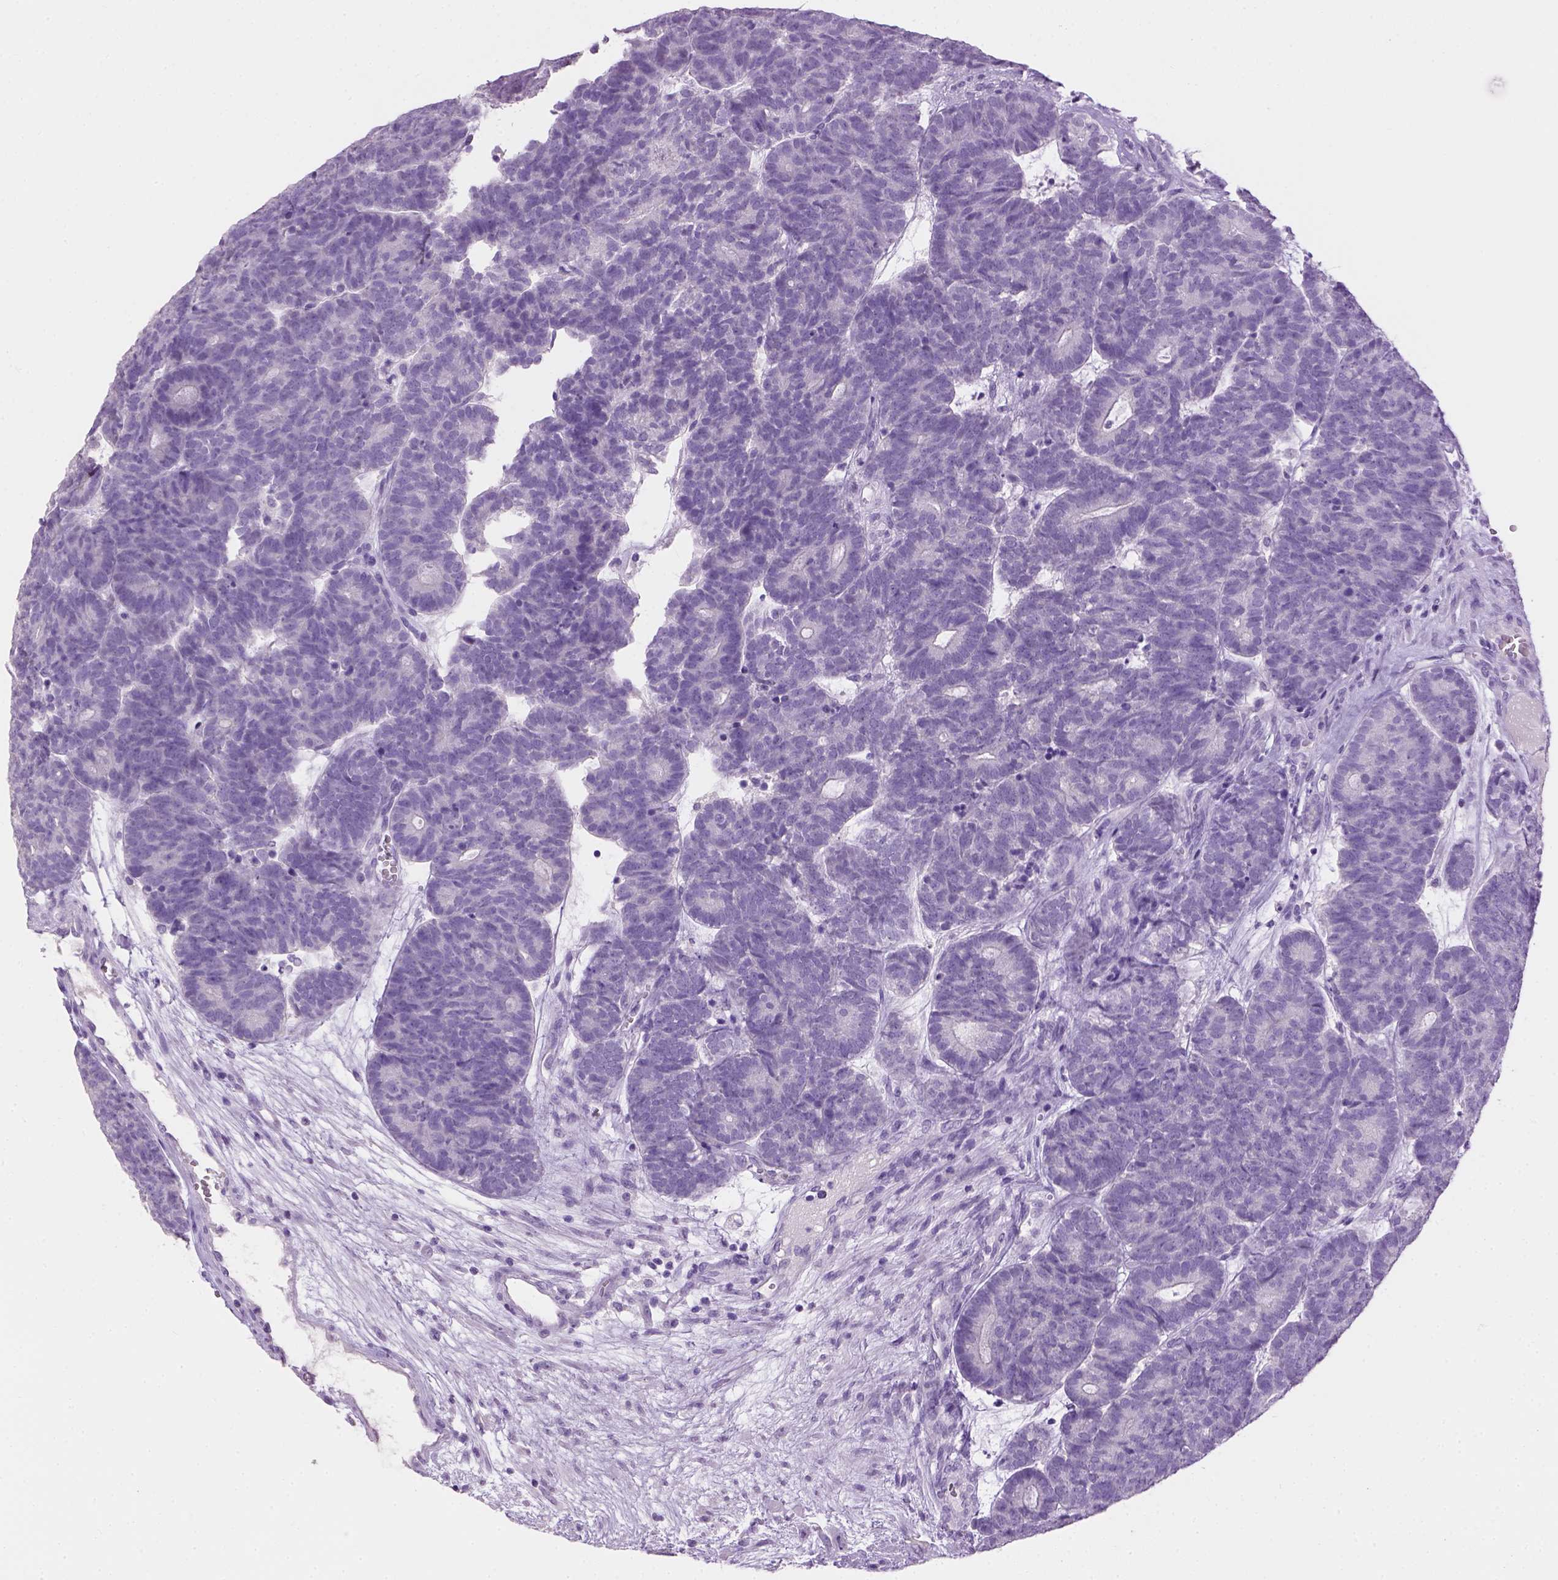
{"staining": {"intensity": "negative", "quantity": "none", "location": "none"}, "tissue": "head and neck cancer", "cell_type": "Tumor cells", "image_type": "cancer", "snomed": [{"axis": "morphology", "description": "Adenocarcinoma, NOS"}, {"axis": "topography", "description": "Head-Neck"}], "caption": "DAB immunohistochemical staining of adenocarcinoma (head and neck) exhibits no significant expression in tumor cells.", "gene": "CYP24A1", "patient": {"sex": "female", "age": 81}}